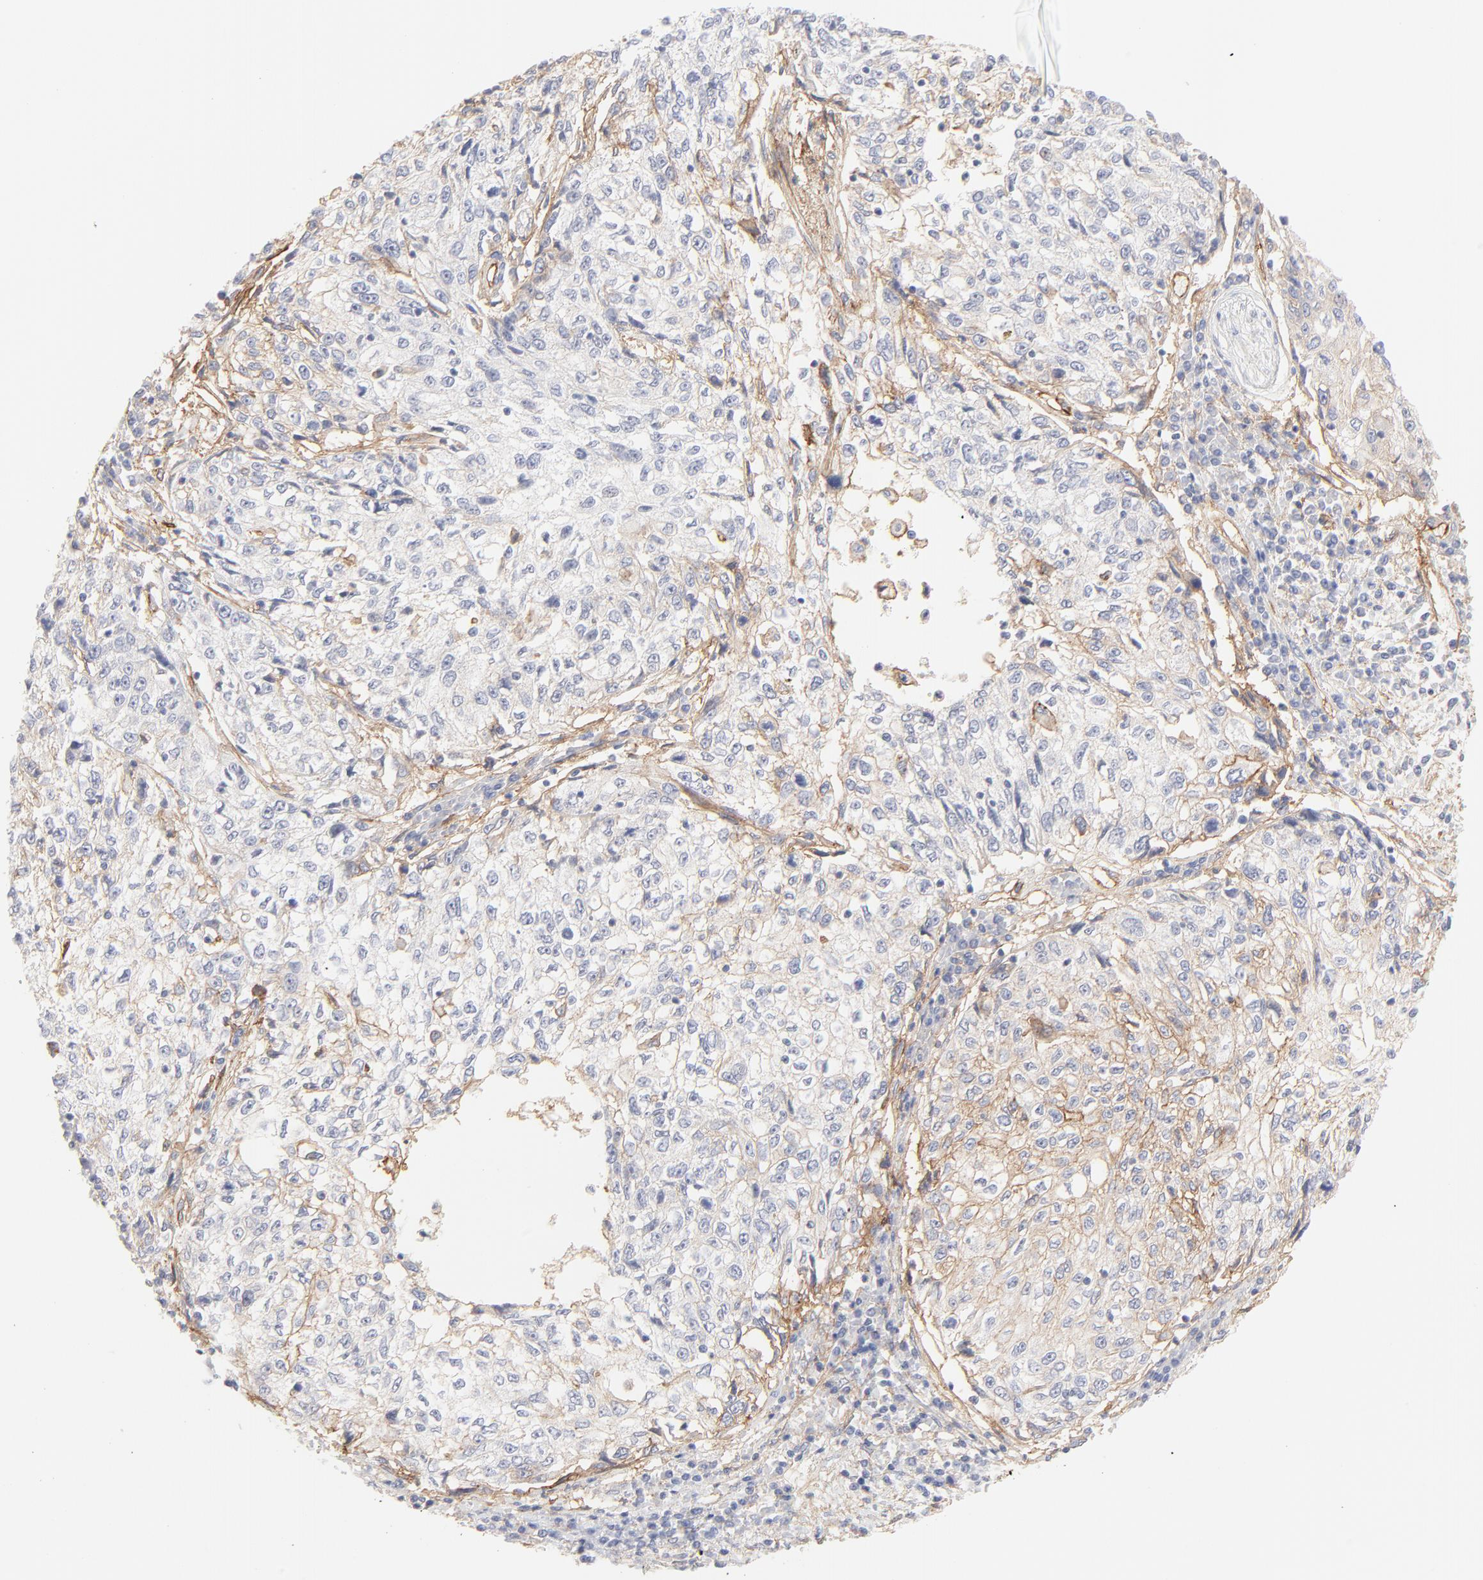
{"staining": {"intensity": "negative", "quantity": "none", "location": "none"}, "tissue": "cervical cancer", "cell_type": "Tumor cells", "image_type": "cancer", "snomed": [{"axis": "morphology", "description": "Squamous cell carcinoma, NOS"}, {"axis": "topography", "description": "Cervix"}], "caption": "A photomicrograph of human cervical squamous cell carcinoma is negative for staining in tumor cells.", "gene": "ITGA5", "patient": {"sex": "female", "age": 57}}